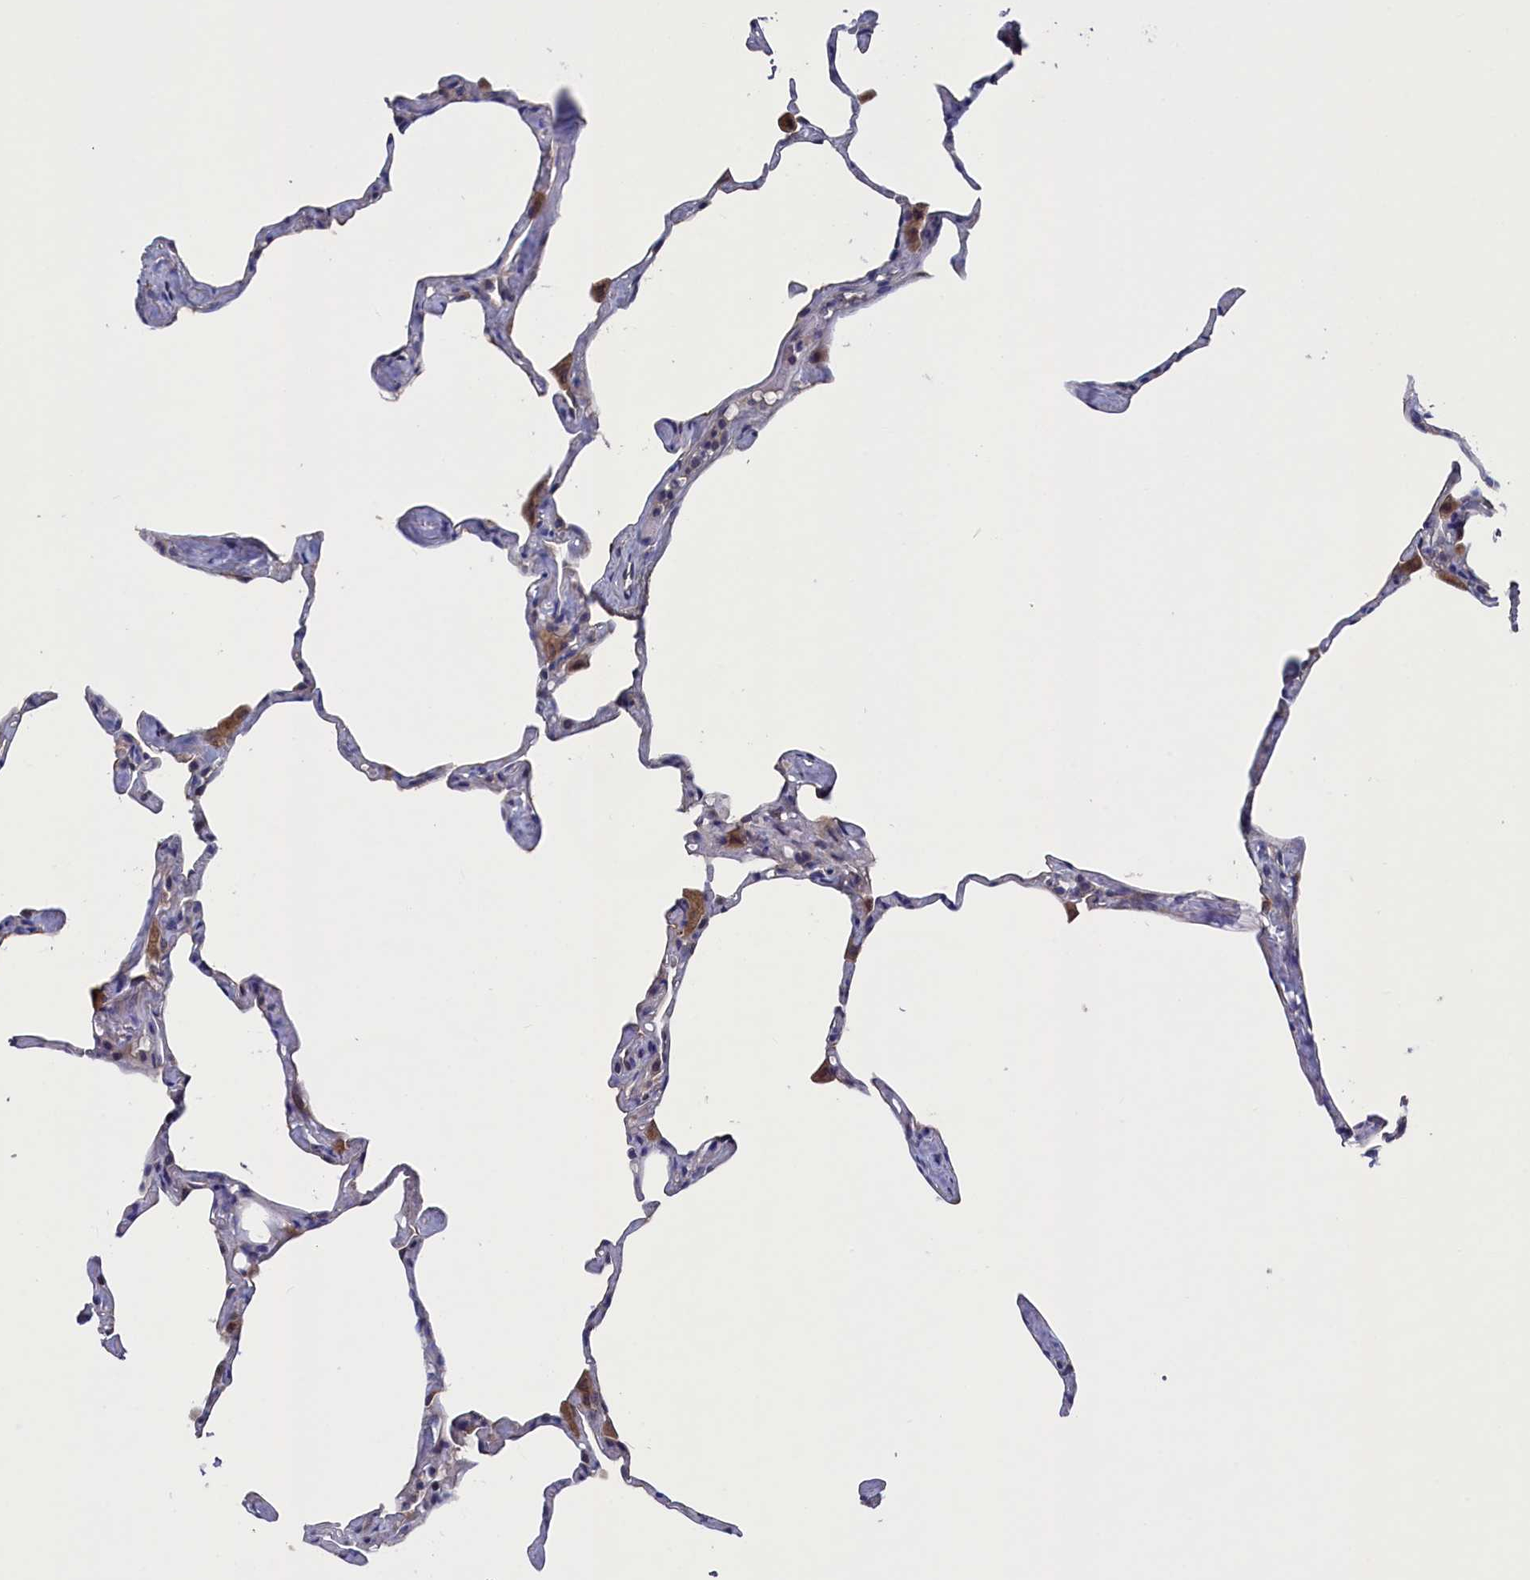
{"staining": {"intensity": "negative", "quantity": "none", "location": "none"}, "tissue": "lung", "cell_type": "Alveolar cells", "image_type": "normal", "snomed": [{"axis": "morphology", "description": "Normal tissue, NOS"}, {"axis": "topography", "description": "Lung"}], "caption": "Photomicrograph shows no significant protein staining in alveolar cells of unremarkable lung.", "gene": "SPATA13", "patient": {"sex": "male", "age": 65}}